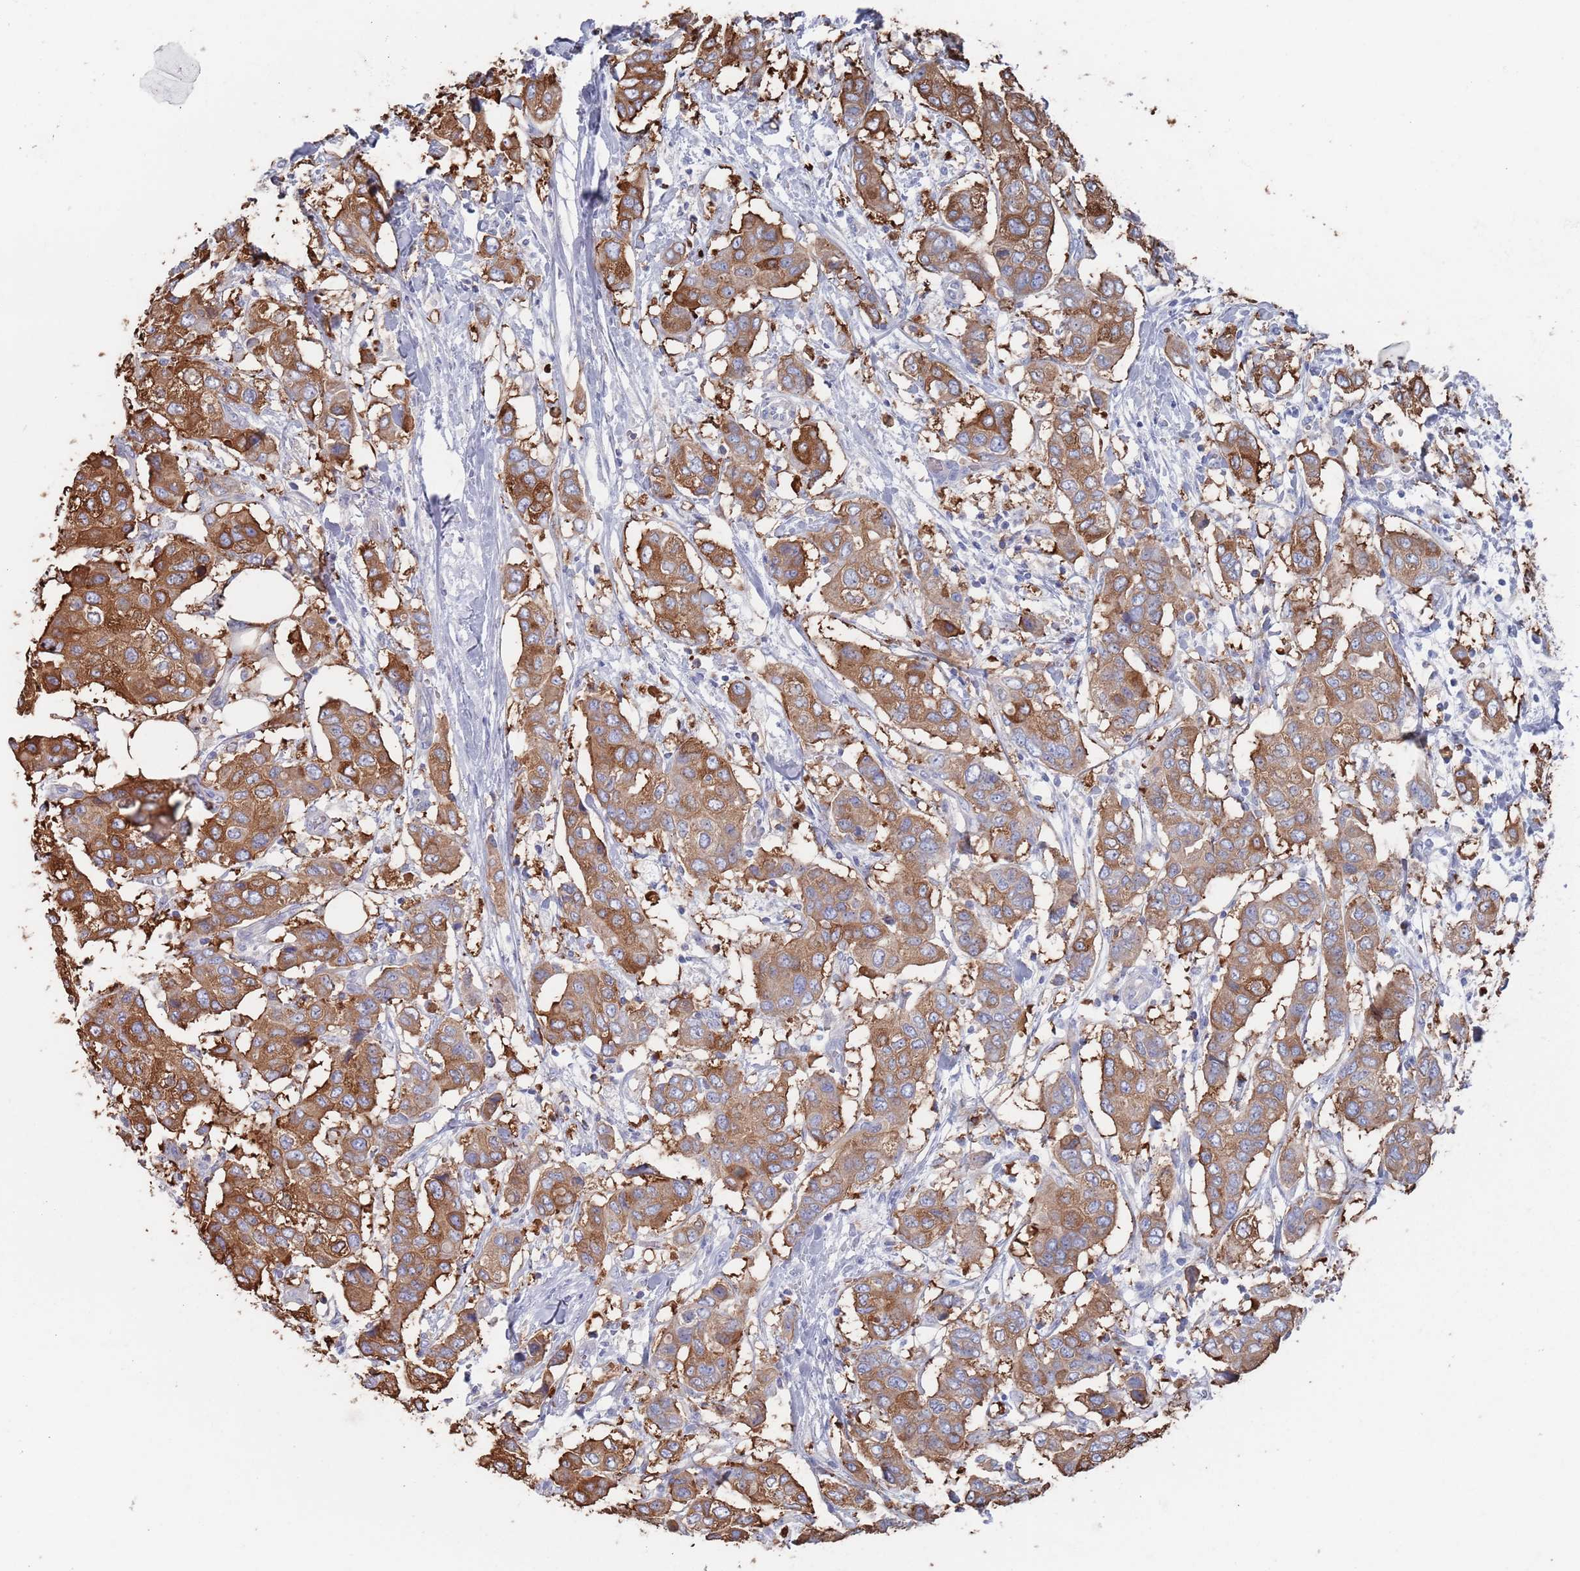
{"staining": {"intensity": "moderate", "quantity": ">75%", "location": "cytoplasmic/membranous"}, "tissue": "breast cancer", "cell_type": "Tumor cells", "image_type": "cancer", "snomed": [{"axis": "morphology", "description": "Lobular carcinoma"}, {"axis": "topography", "description": "Breast"}], "caption": "This micrograph reveals immunohistochemistry staining of human lobular carcinoma (breast), with medium moderate cytoplasmic/membranous positivity in approximately >75% of tumor cells.", "gene": "TMCO3", "patient": {"sex": "female", "age": 51}}